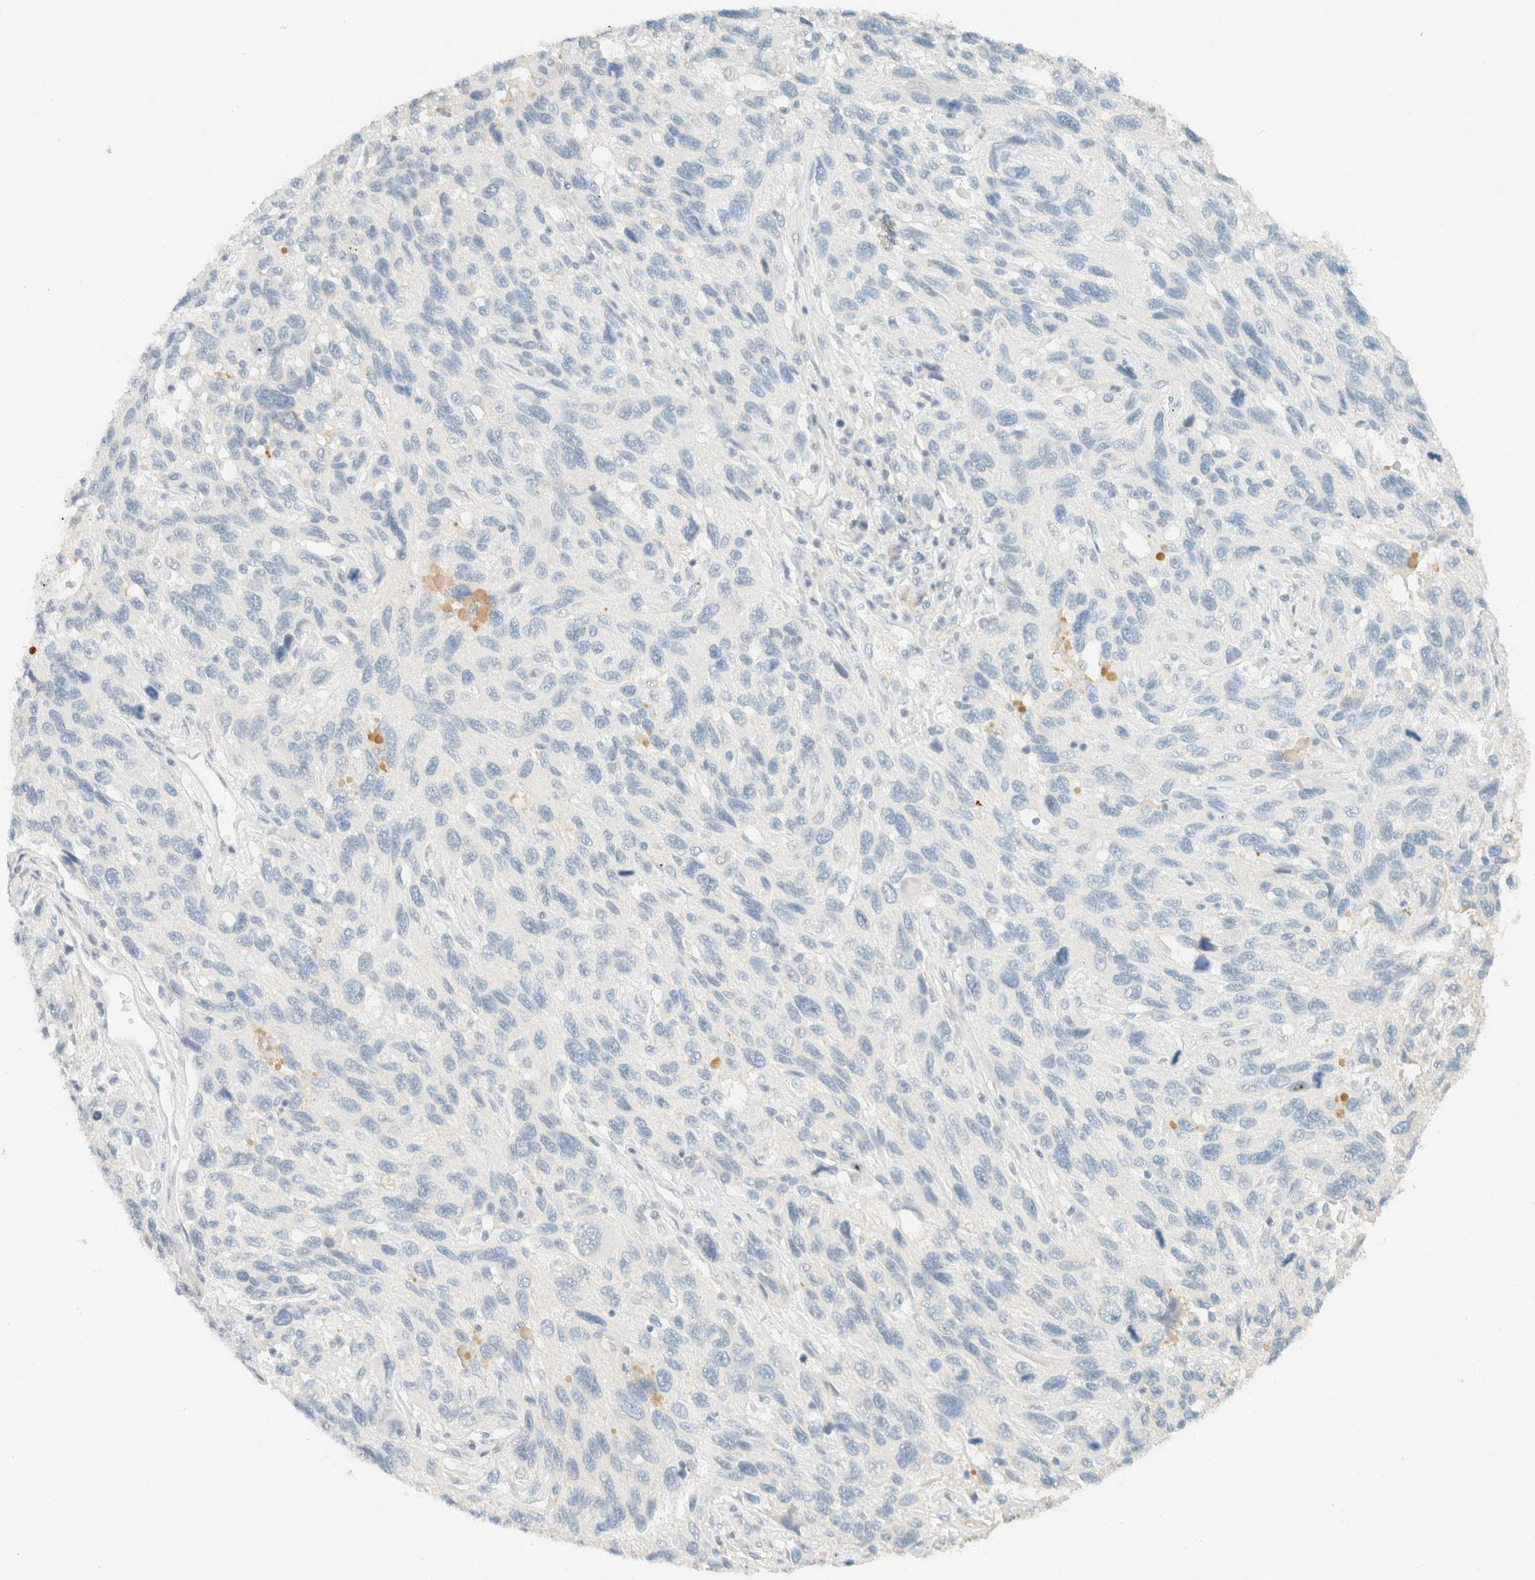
{"staining": {"intensity": "negative", "quantity": "none", "location": "none"}, "tissue": "melanoma", "cell_type": "Tumor cells", "image_type": "cancer", "snomed": [{"axis": "morphology", "description": "Malignant melanoma, NOS"}, {"axis": "topography", "description": "Skin"}], "caption": "Immunohistochemical staining of malignant melanoma demonstrates no significant expression in tumor cells.", "gene": "GPA33", "patient": {"sex": "male", "age": 53}}